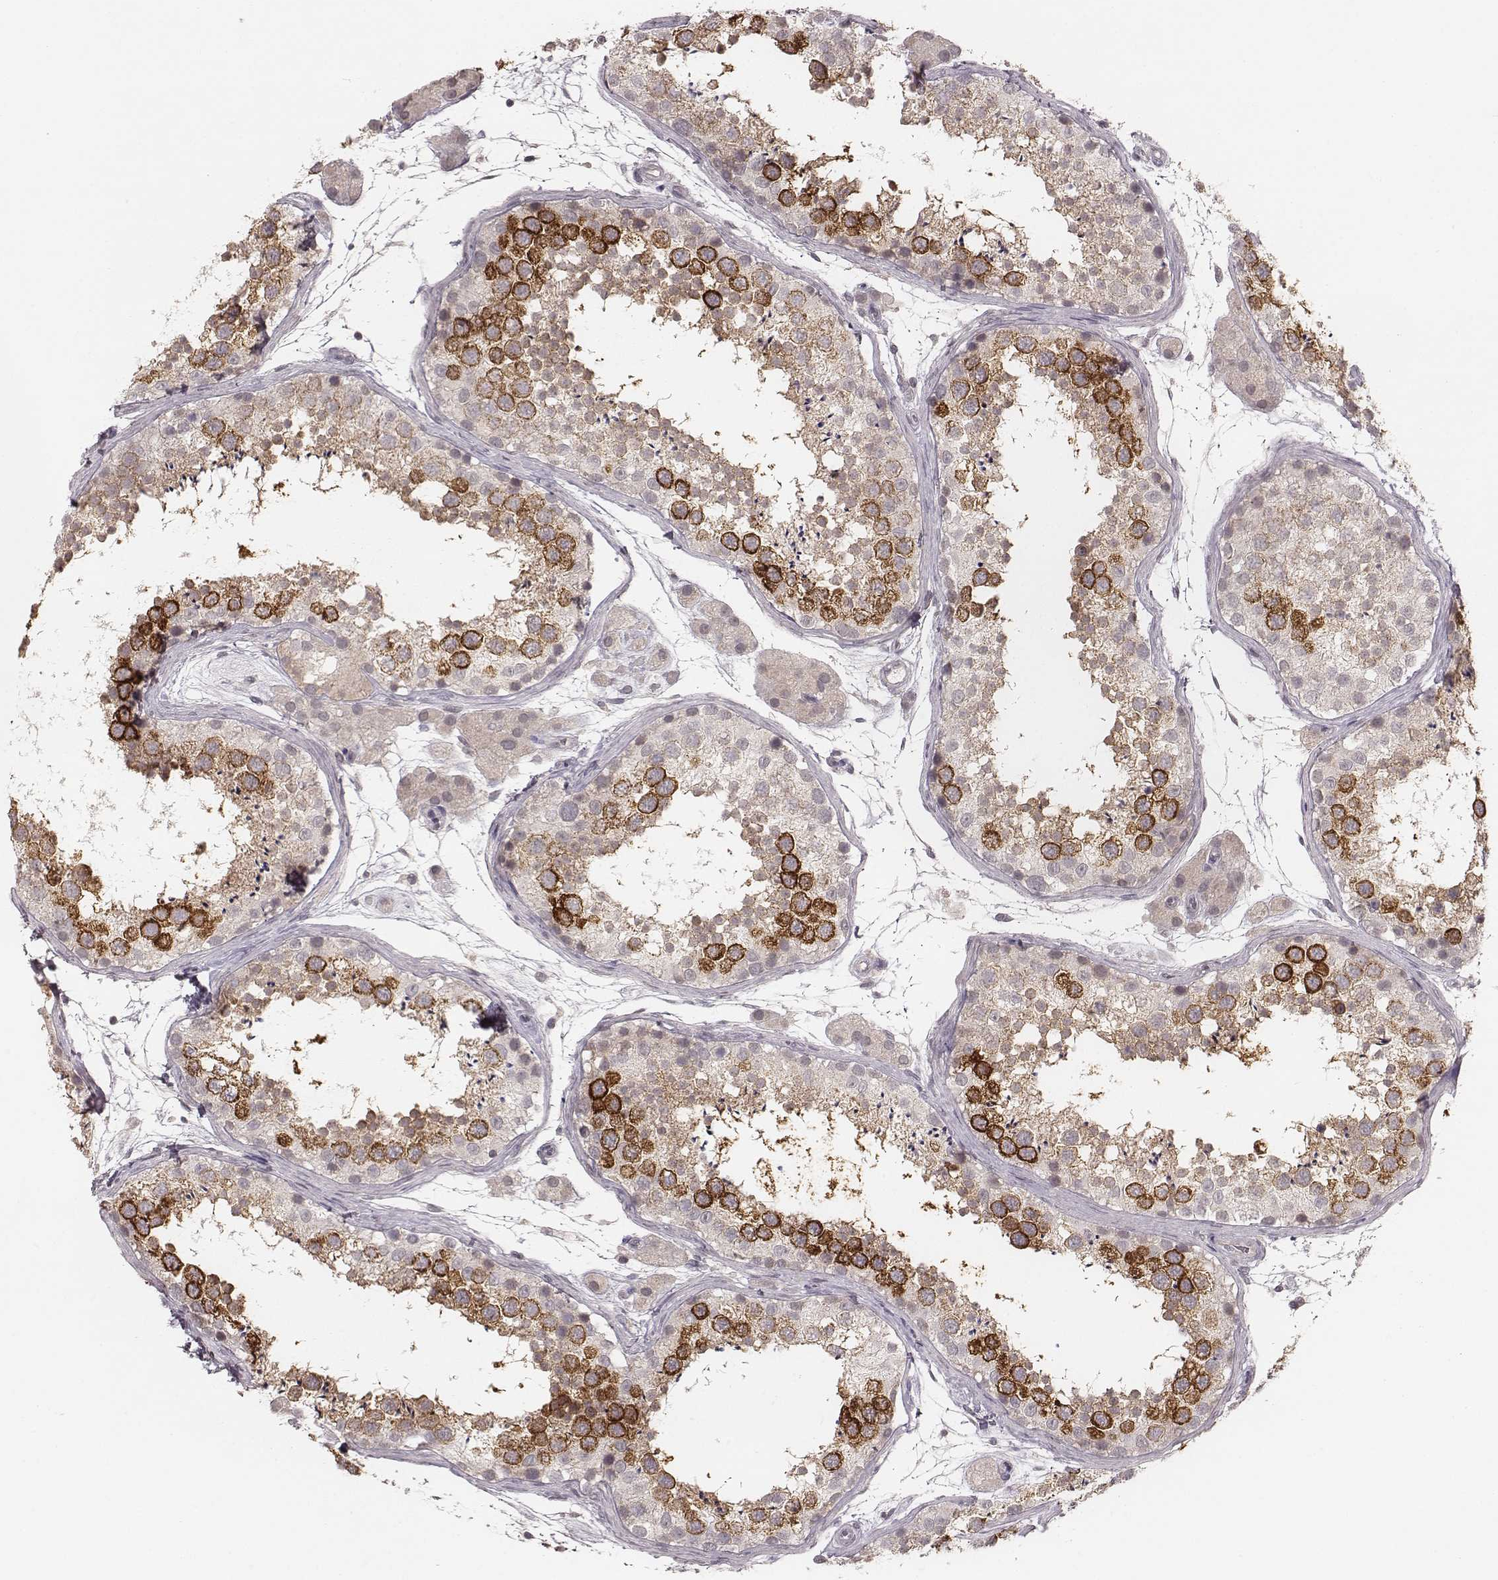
{"staining": {"intensity": "strong", "quantity": "25%-75%", "location": "cytoplasmic/membranous"}, "tissue": "testis", "cell_type": "Cells in seminiferous ducts", "image_type": "normal", "snomed": [{"axis": "morphology", "description": "Normal tissue, NOS"}, {"axis": "topography", "description": "Testis"}], "caption": "Testis stained with a brown dye shows strong cytoplasmic/membranous positive positivity in approximately 25%-75% of cells in seminiferous ducts.", "gene": "LY6K", "patient": {"sex": "male", "age": 41}}